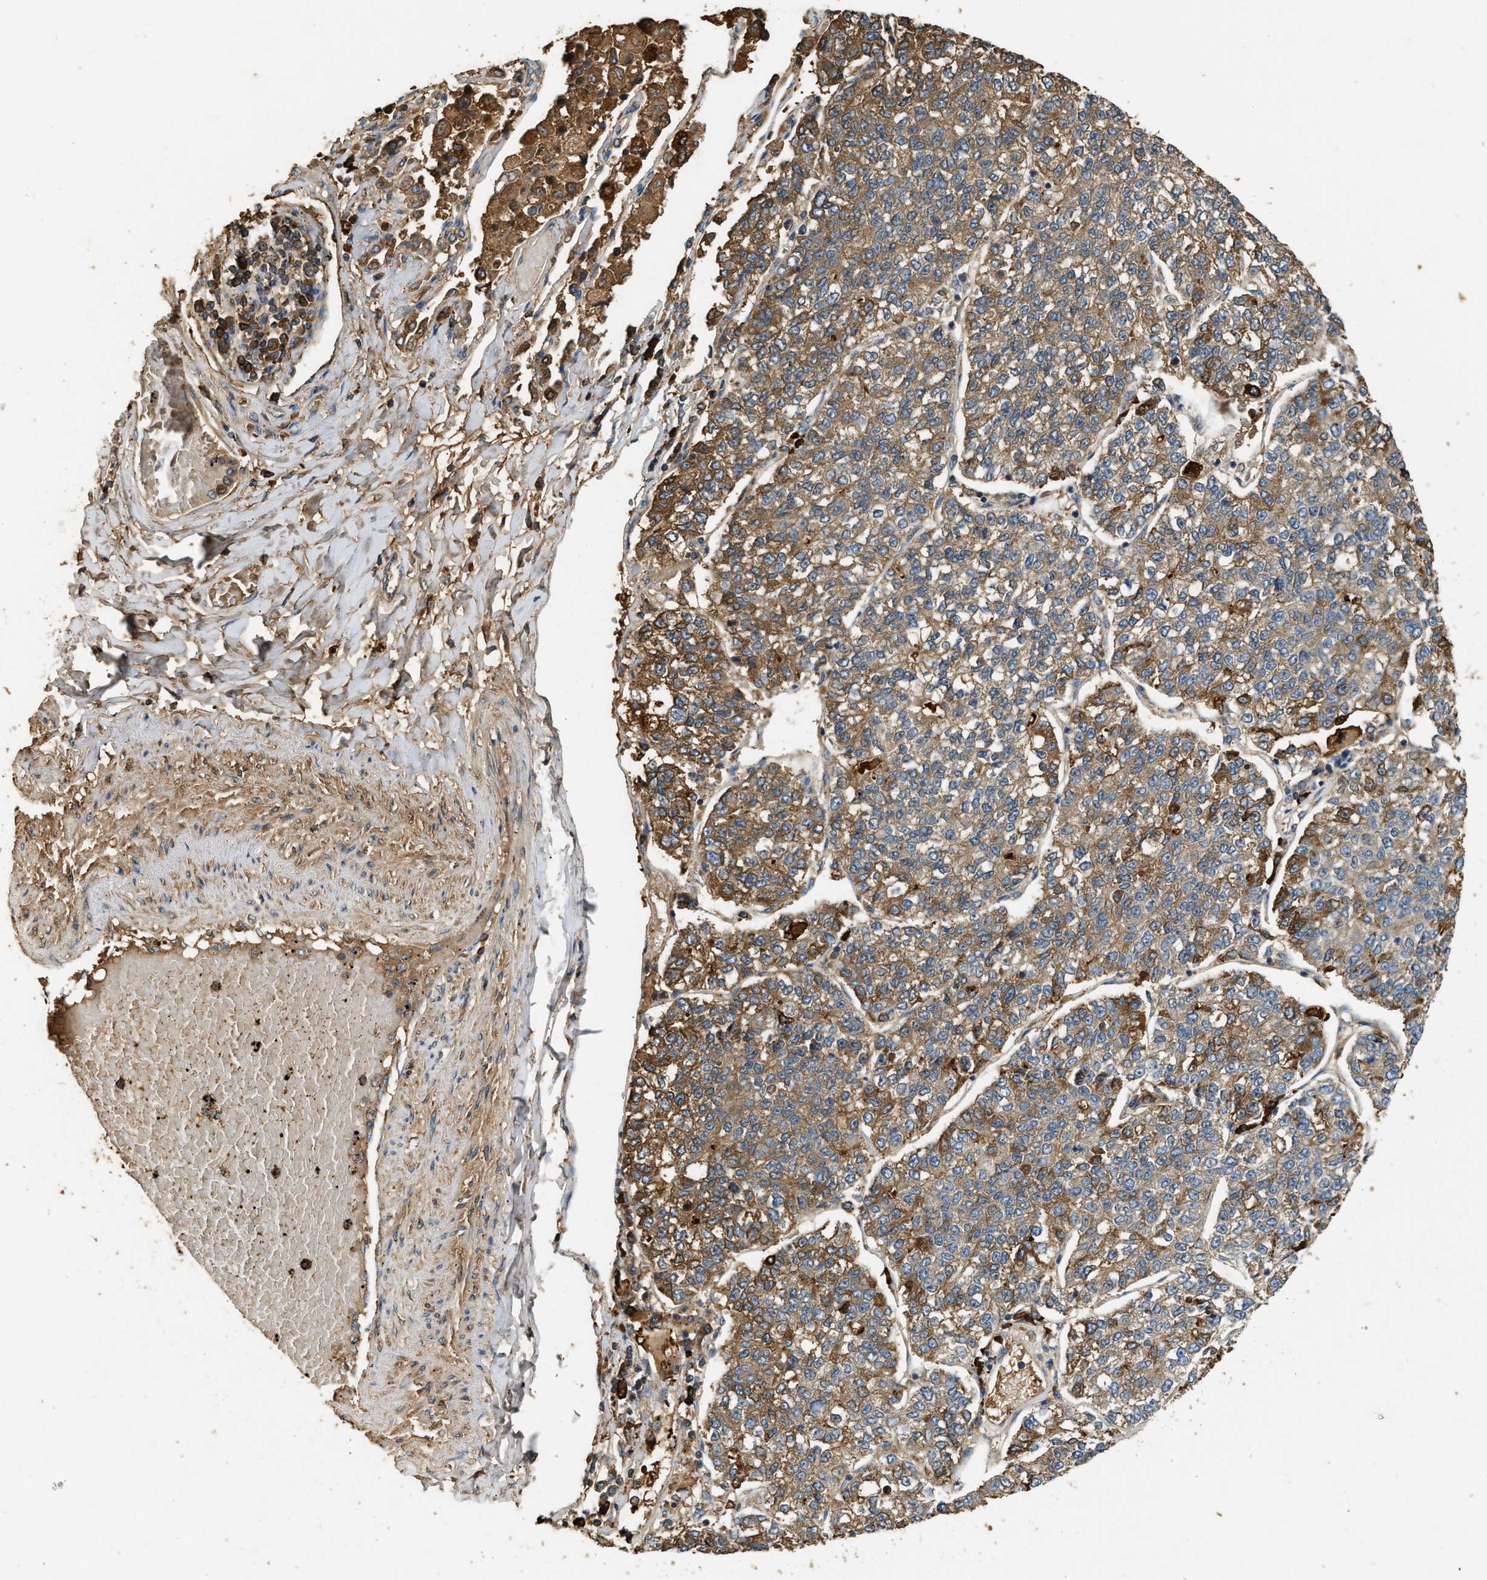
{"staining": {"intensity": "moderate", "quantity": ">75%", "location": "cytoplasmic/membranous"}, "tissue": "lung cancer", "cell_type": "Tumor cells", "image_type": "cancer", "snomed": [{"axis": "morphology", "description": "Adenocarcinoma, NOS"}, {"axis": "topography", "description": "Lung"}], "caption": "This micrograph demonstrates lung adenocarcinoma stained with immunohistochemistry to label a protein in brown. The cytoplasmic/membranous of tumor cells show moderate positivity for the protein. Nuclei are counter-stained blue.", "gene": "TMEM268", "patient": {"sex": "male", "age": 49}}